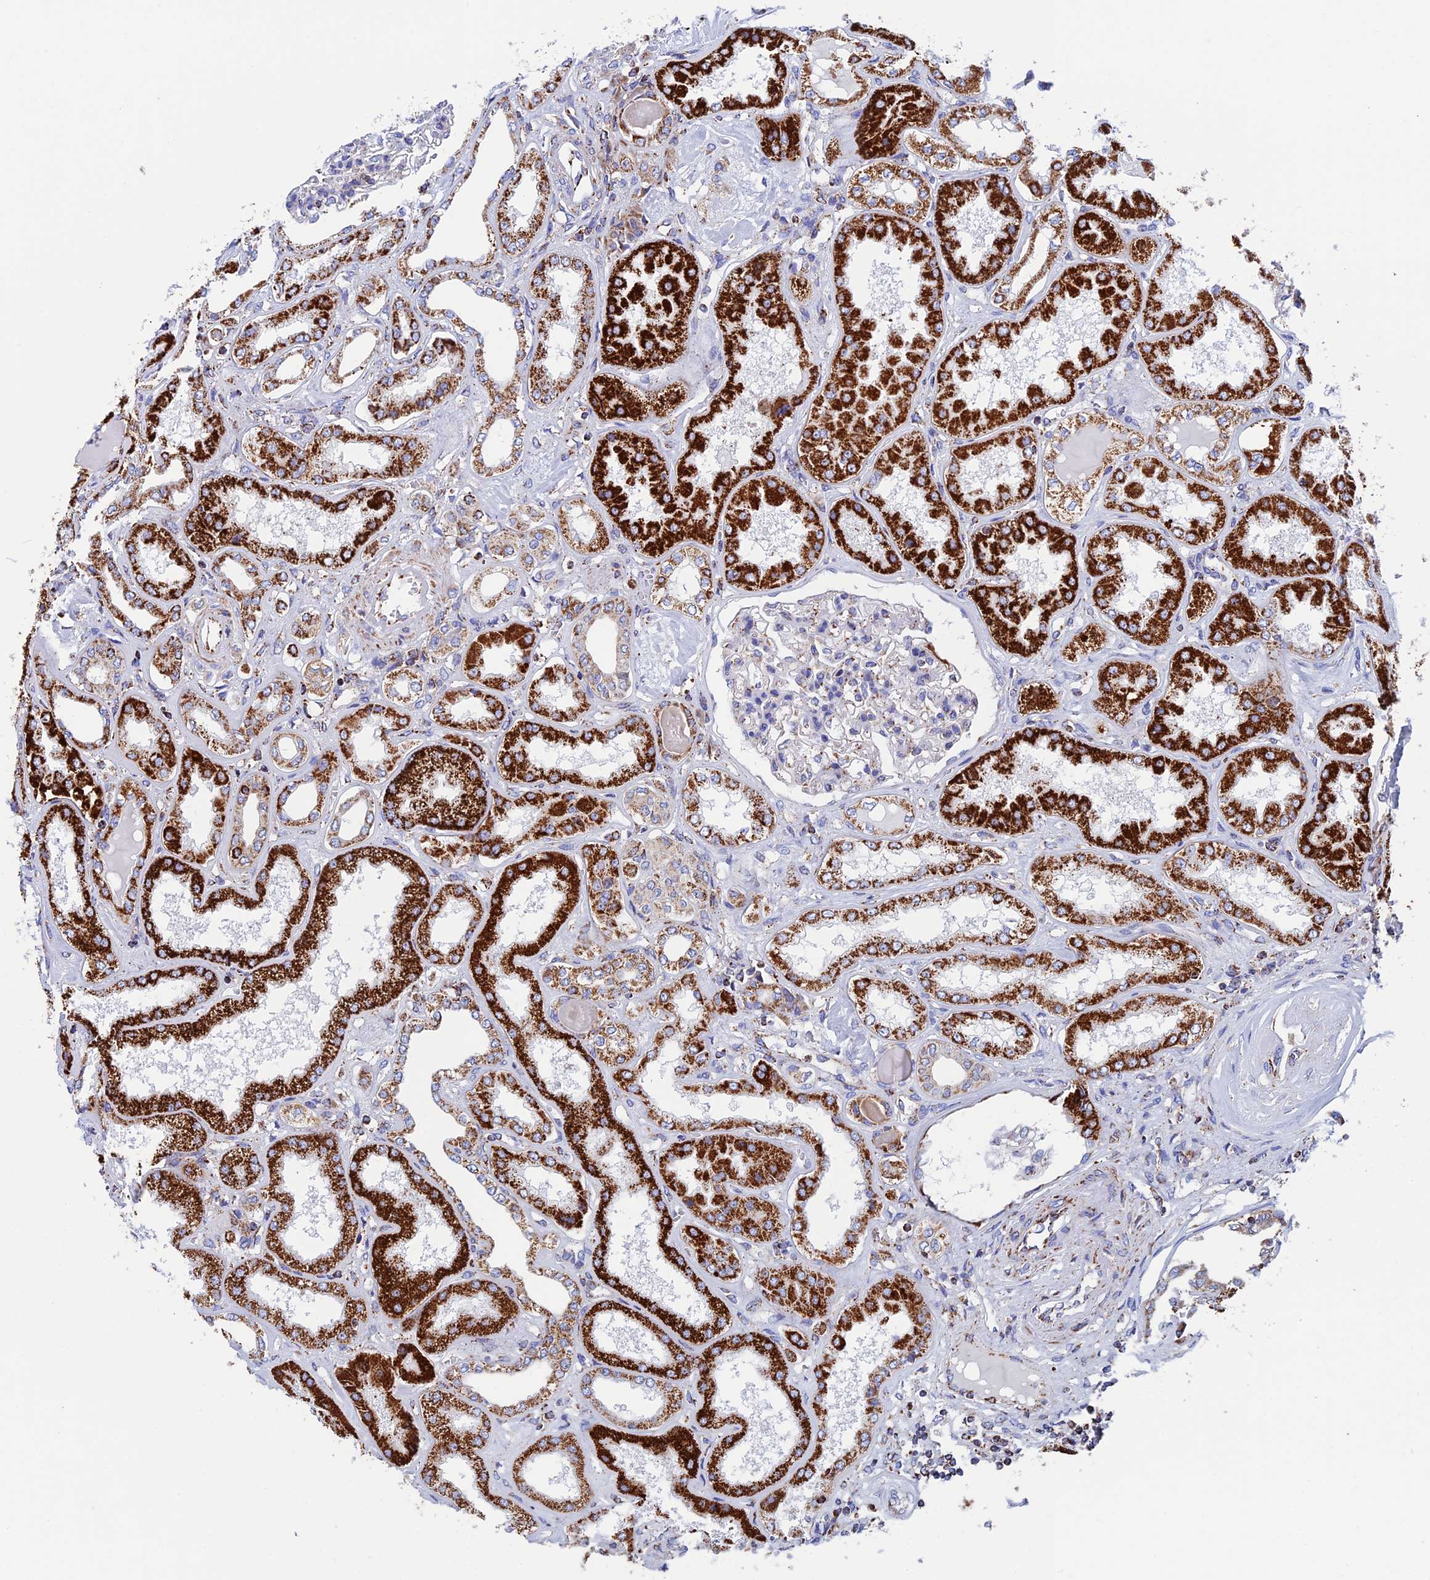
{"staining": {"intensity": "strong", "quantity": "<25%", "location": "cytoplasmic/membranous"}, "tissue": "kidney", "cell_type": "Cells in glomeruli", "image_type": "normal", "snomed": [{"axis": "morphology", "description": "Normal tissue, NOS"}, {"axis": "topography", "description": "Kidney"}], "caption": "Cells in glomeruli reveal medium levels of strong cytoplasmic/membranous expression in approximately <25% of cells in normal human kidney. The staining was performed using DAB, with brown indicating positive protein expression. Nuclei are stained blue with hematoxylin.", "gene": "WDR83", "patient": {"sex": "female", "age": 56}}